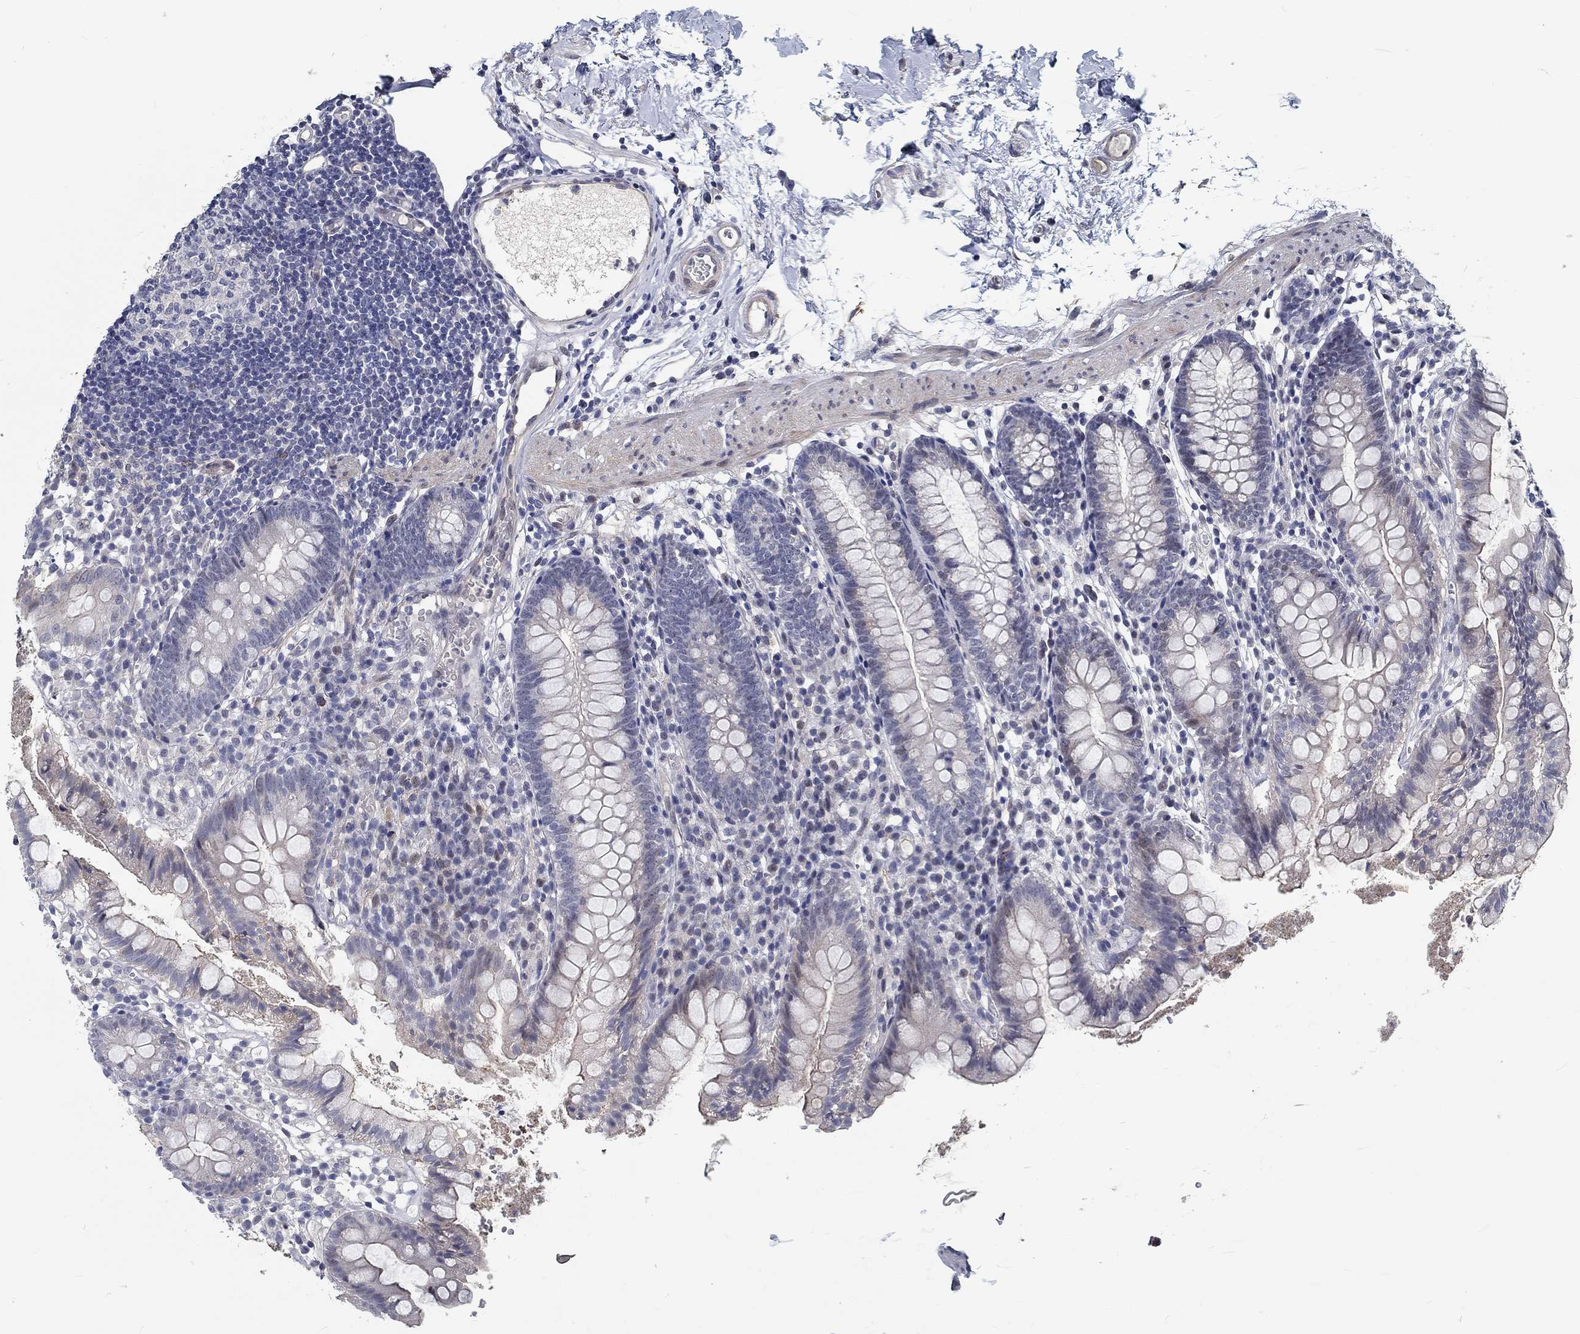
{"staining": {"intensity": "negative", "quantity": "none", "location": "none"}, "tissue": "small intestine", "cell_type": "Glandular cells", "image_type": "normal", "snomed": [{"axis": "morphology", "description": "Normal tissue, NOS"}, {"axis": "topography", "description": "Small intestine"}], "caption": "Immunohistochemical staining of normal human small intestine shows no significant positivity in glandular cells.", "gene": "MYBPC1", "patient": {"sex": "female", "age": 90}}